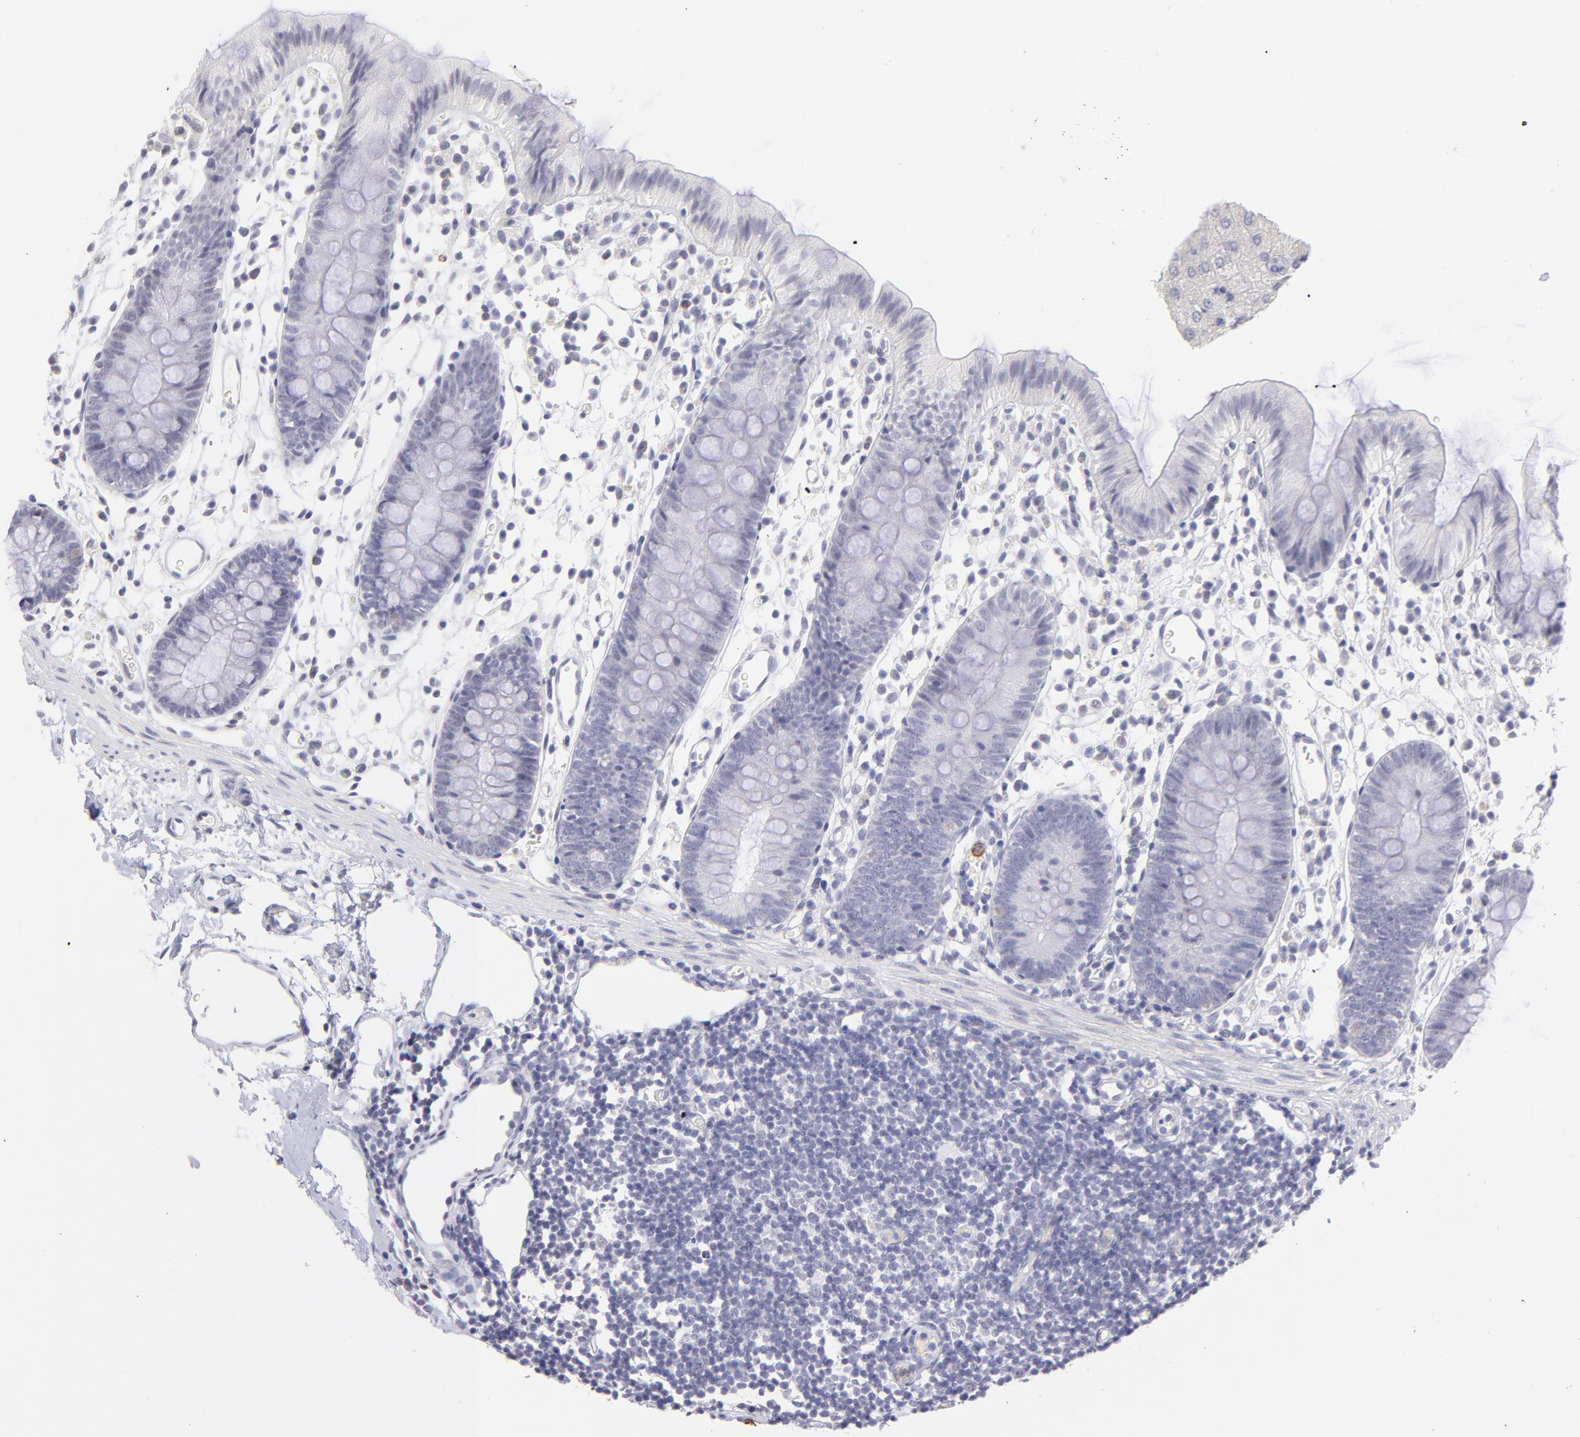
{"staining": {"intensity": "negative", "quantity": "none", "location": "none"}, "tissue": "colon", "cell_type": "Endothelial cells", "image_type": "normal", "snomed": [{"axis": "morphology", "description": "Normal tissue, NOS"}, {"axis": "topography", "description": "Colon"}], "caption": "Colon stained for a protein using immunohistochemistry reveals no expression endothelial cells.", "gene": "LTB4R", "patient": {"sex": "male", "age": 14}}